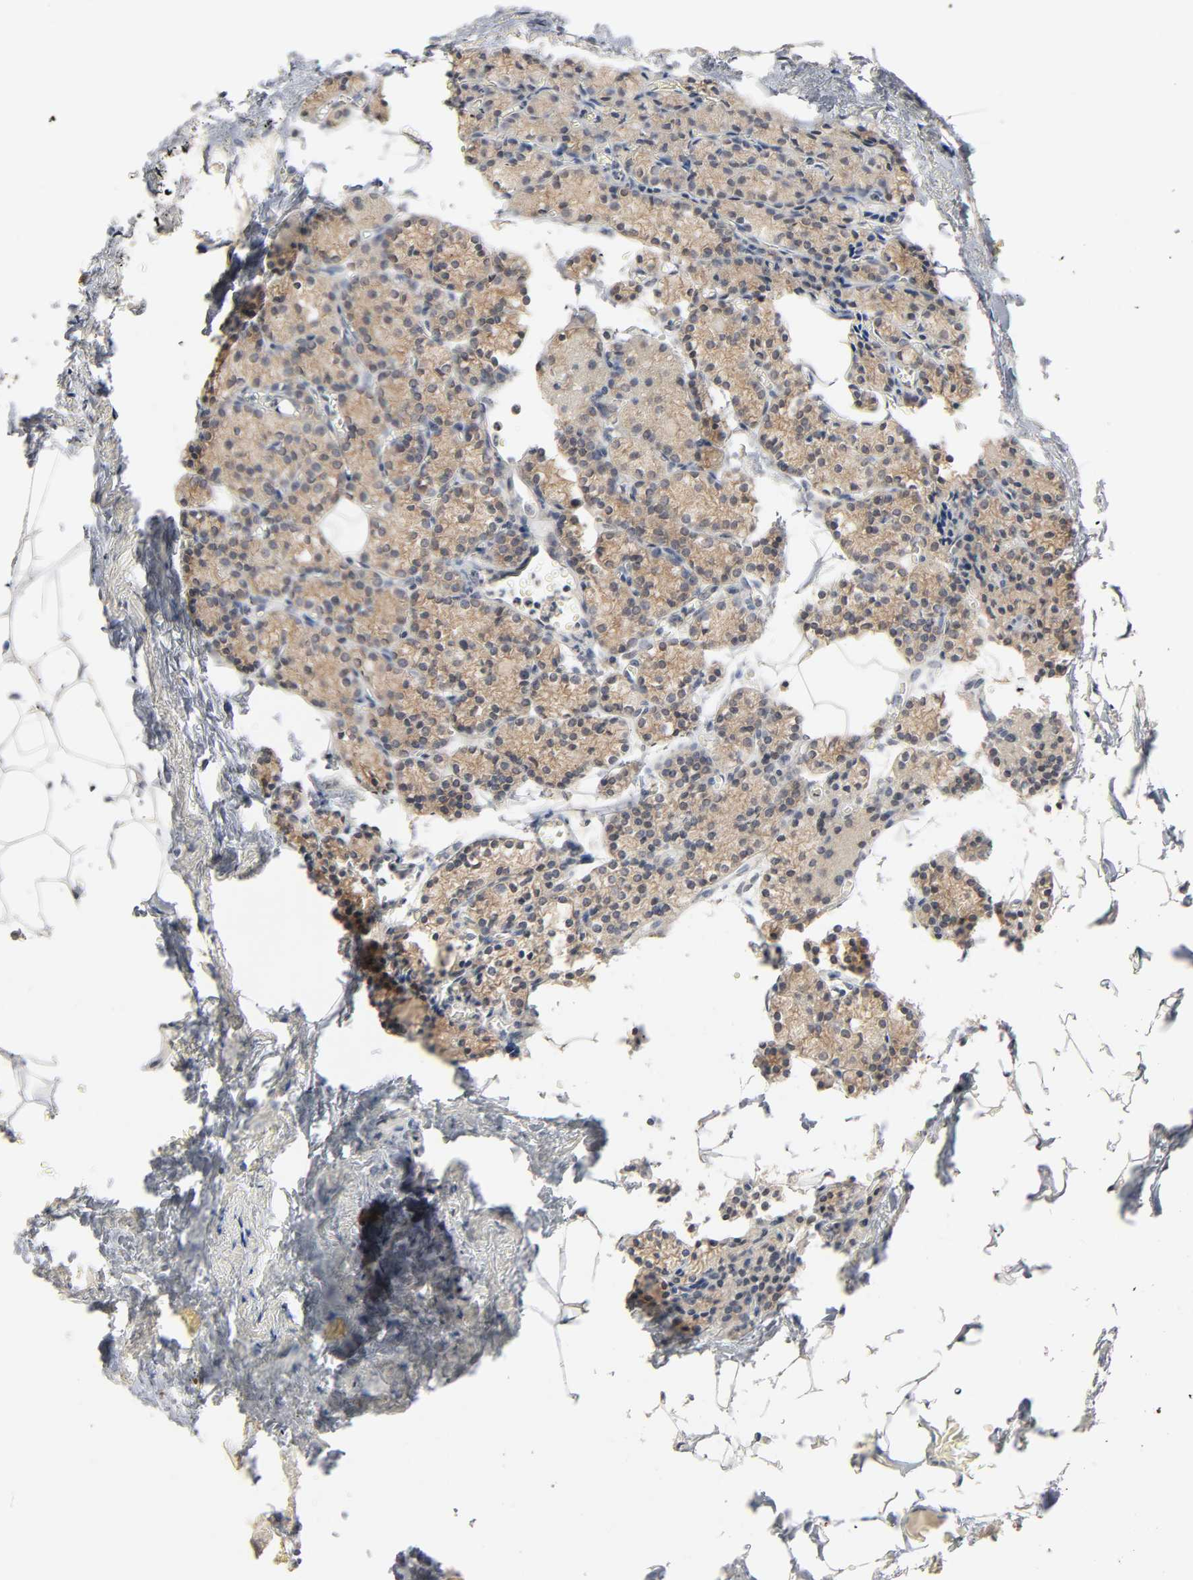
{"staining": {"intensity": "moderate", "quantity": "25%-75%", "location": "cytoplasmic/membranous"}, "tissue": "parathyroid gland", "cell_type": "Glandular cells", "image_type": "normal", "snomed": [{"axis": "morphology", "description": "Normal tissue, NOS"}, {"axis": "topography", "description": "Parathyroid gland"}], "caption": "Immunohistochemical staining of unremarkable parathyroid gland displays moderate cytoplasmic/membranous protein expression in about 25%-75% of glandular cells. The staining was performed using DAB to visualize the protein expression in brown, while the nuclei were stained in blue with hematoxylin (Magnification: 20x).", "gene": "MAPKAPK5", "patient": {"sex": "female", "age": 60}}